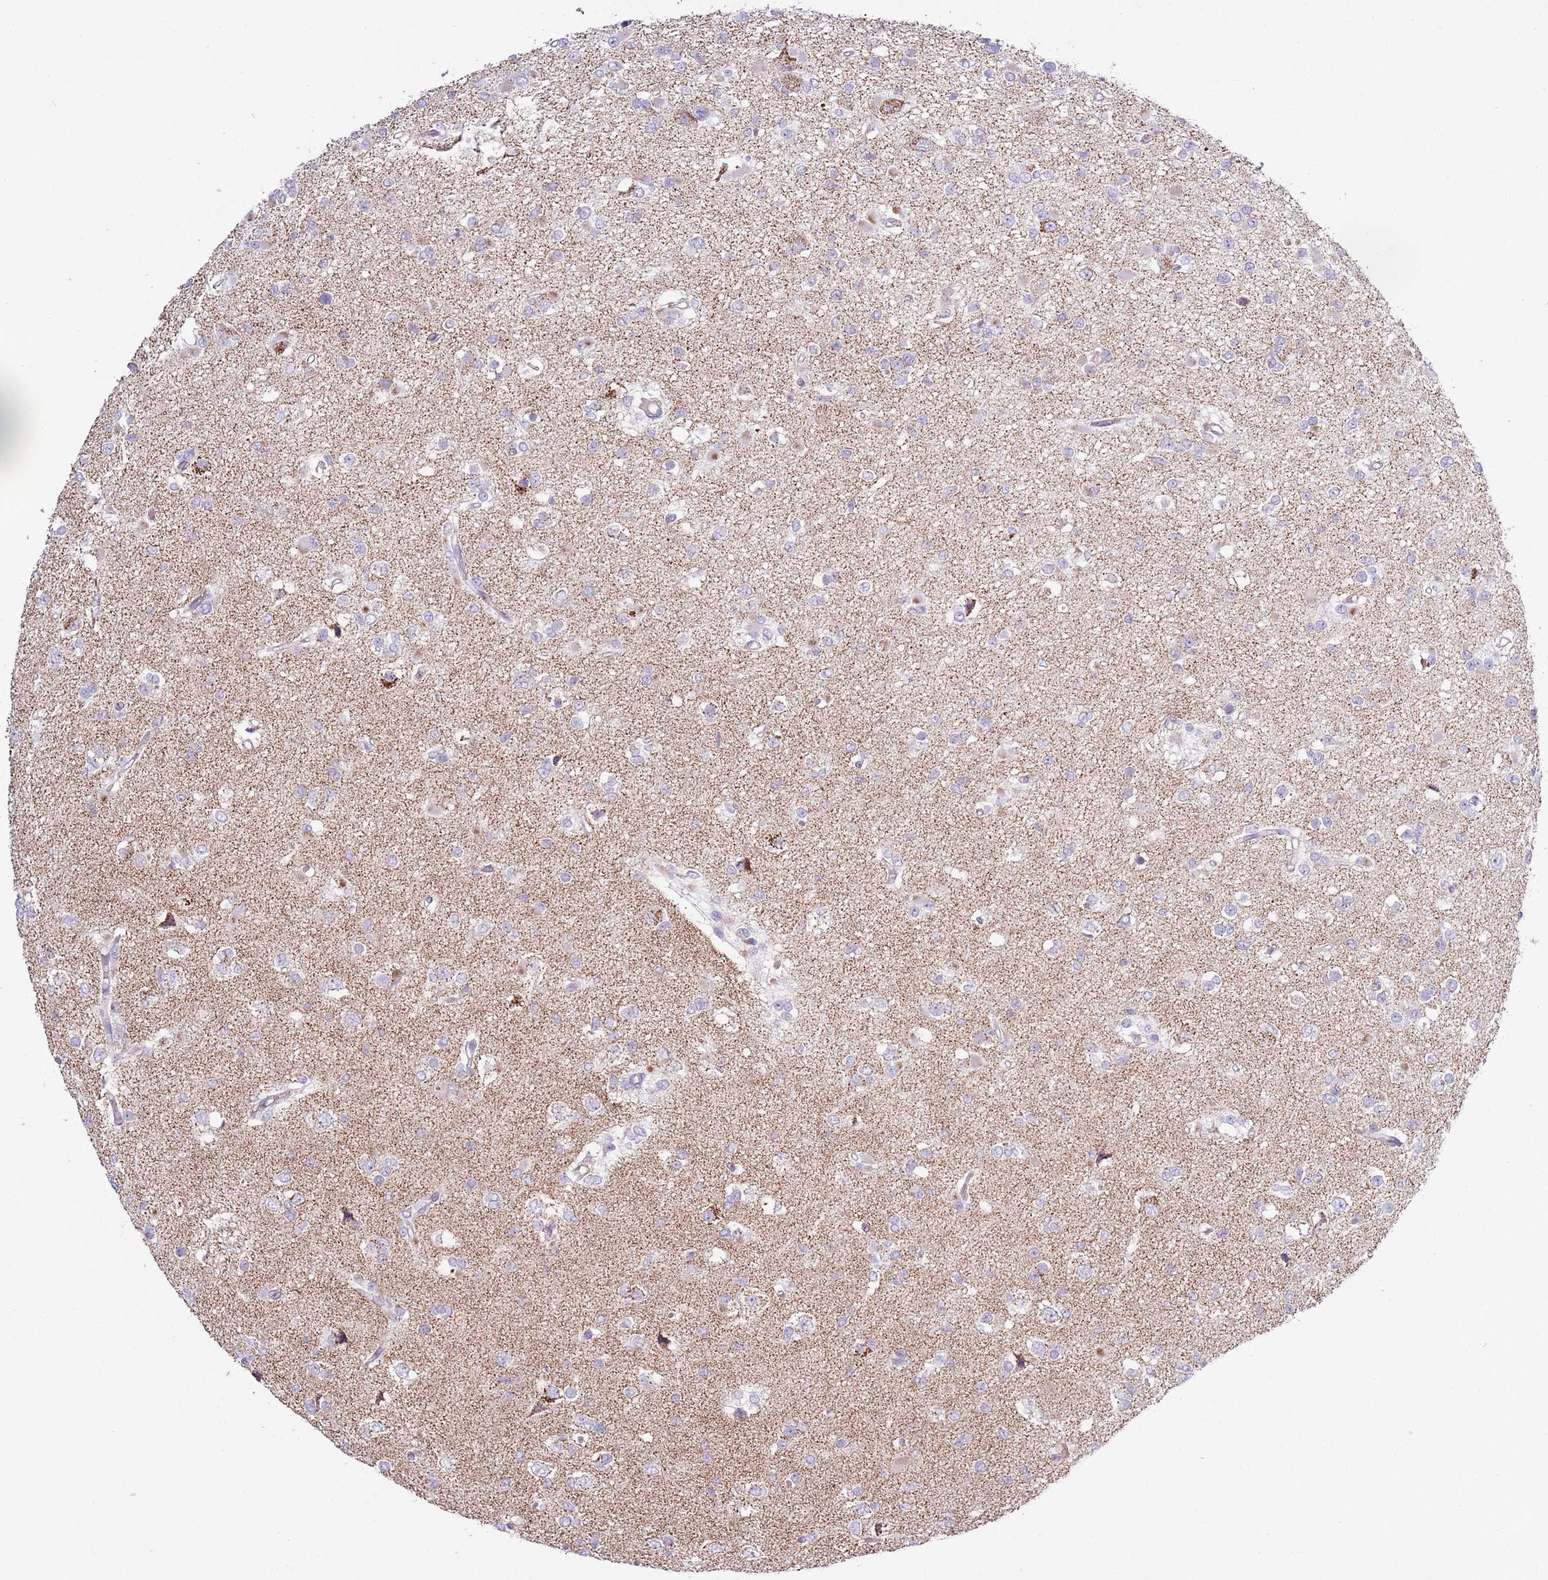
{"staining": {"intensity": "negative", "quantity": "none", "location": "none"}, "tissue": "glioma", "cell_type": "Tumor cells", "image_type": "cancer", "snomed": [{"axis": "morphology", "description": "Glioma, malignant, Low grade"}, {"axis": "topography", "description": "Brain"}], "caption": "This photomicrograph is of glioma stained with immunohistochemistry (IHC) to label a protein in brown with the nuclei are counter-stained blue. There is no positivity in tumor cells. (Immunohistochemistry, brightfield microscopy, high magnification).", "gene": "ATP6V1B1", "patient": {"sex": "female", "age": 22}}